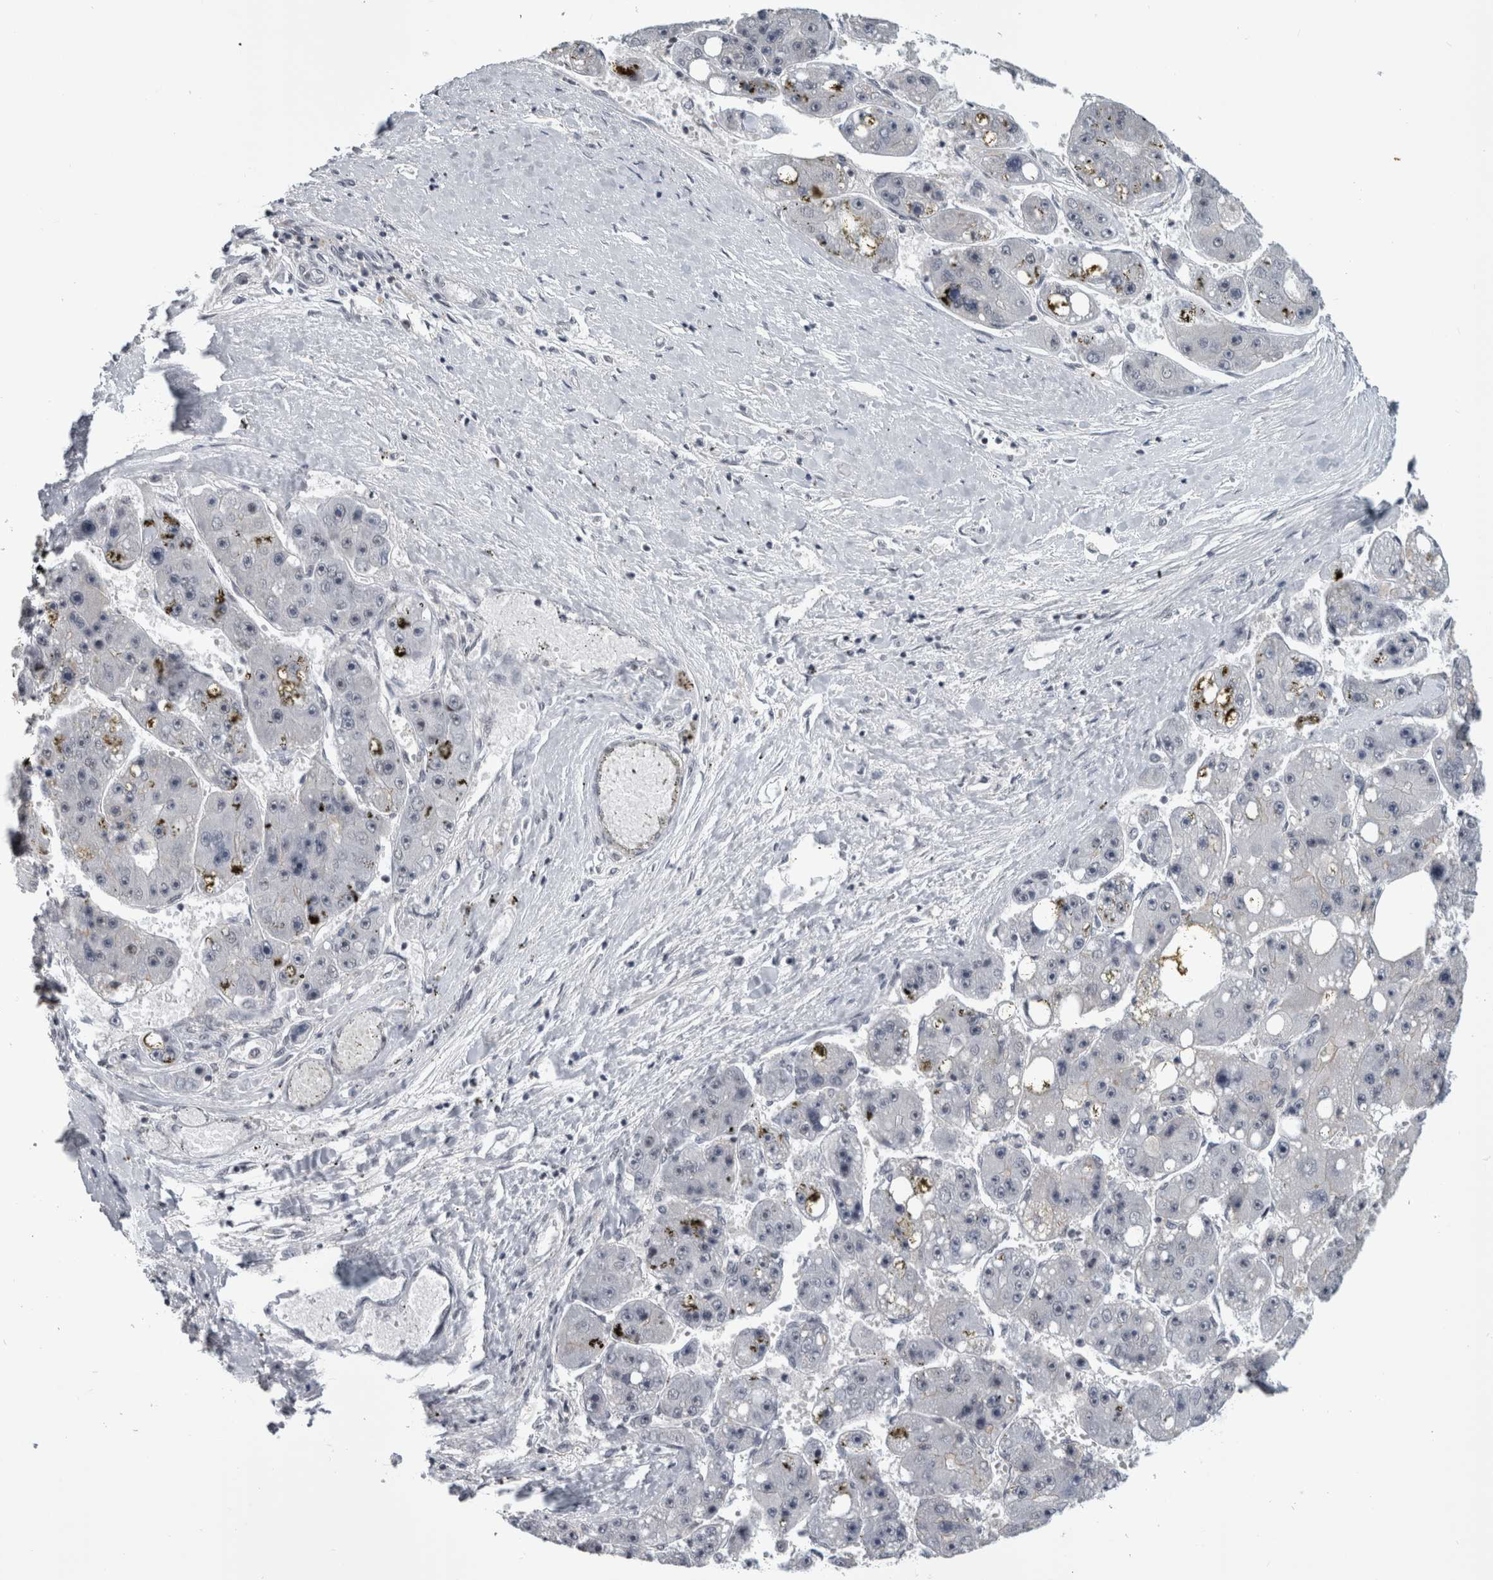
{"staining": {"intensity": "negative", "quantity": "none", "location": "none"}, "tissue": "liver cancer", "cell_type": "Tumor cells", "image_type": "cancer", "snomed": [{"axis": "morphology", "description": "Carcinoma, Hepatocellular, NOS"}, {"axis": "topography", "description": "Liver"}], "caption": "Tumor cells show no significant protein positivity in hepatocellular carcinoma (liver). (DAB (3,3'-diaminobenzidine) immunohistochemistry, high magnification).", "gene": "ARID4B", "patient": {"sex": "female", "age": 61}}